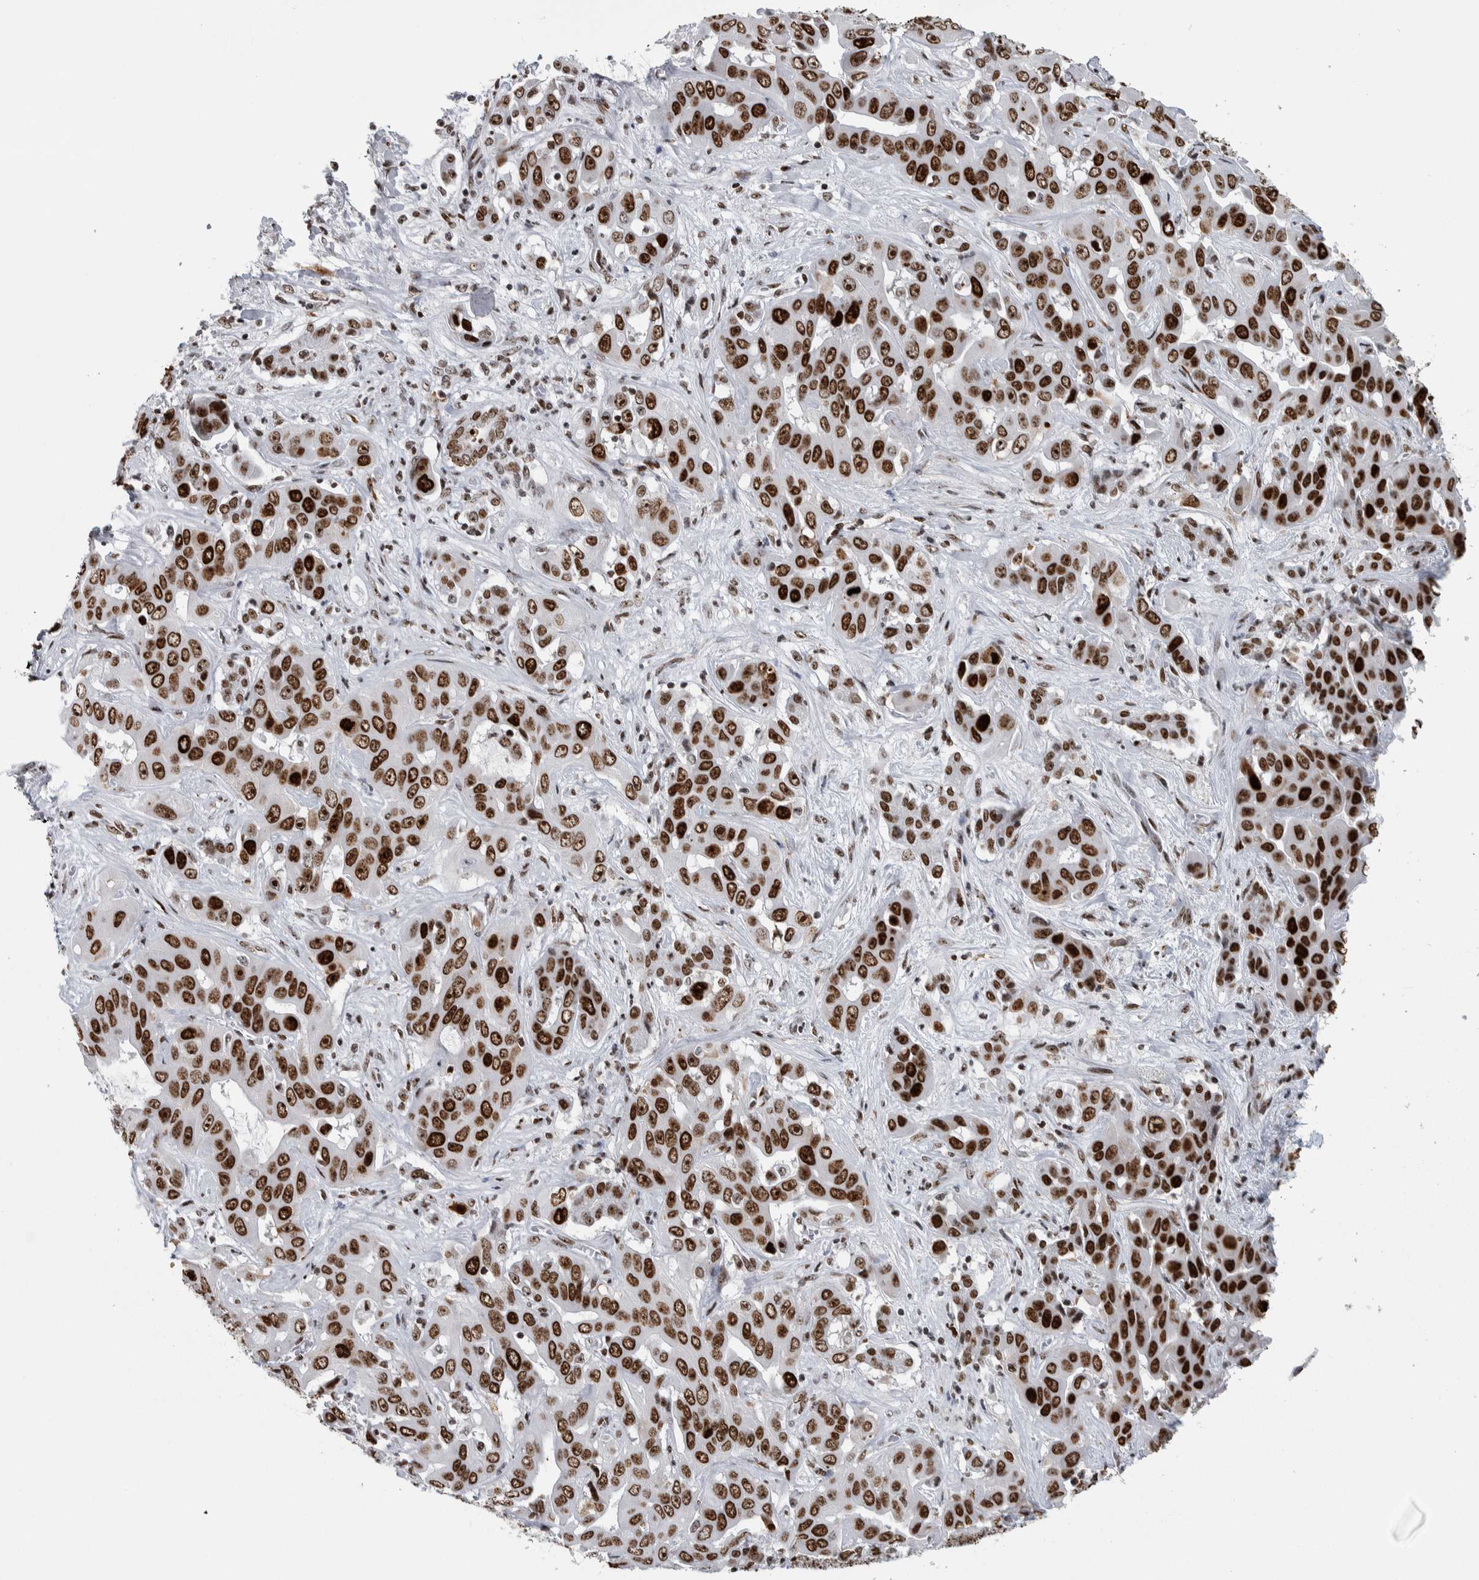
{"staining": {"intensity": "strong", "quantity": ">75%", "location": "nuclear"}, "tissue": "liver cancer", "cell_type": "Tumor cells", "image_type": "cancer", "snomed": [{"axis": "morphology", "description": "Cholangiocarcinoma"}, {"axis": "topography", "description": "Liver"}], "caption": "This image demonstrates immunohistochemistry staining of human liver cancer, with high strong nuclear positivity in approximately >75% of tumor cells.", "gene": "TOP2B", "patient": {"sex": "female", "age": 52}}